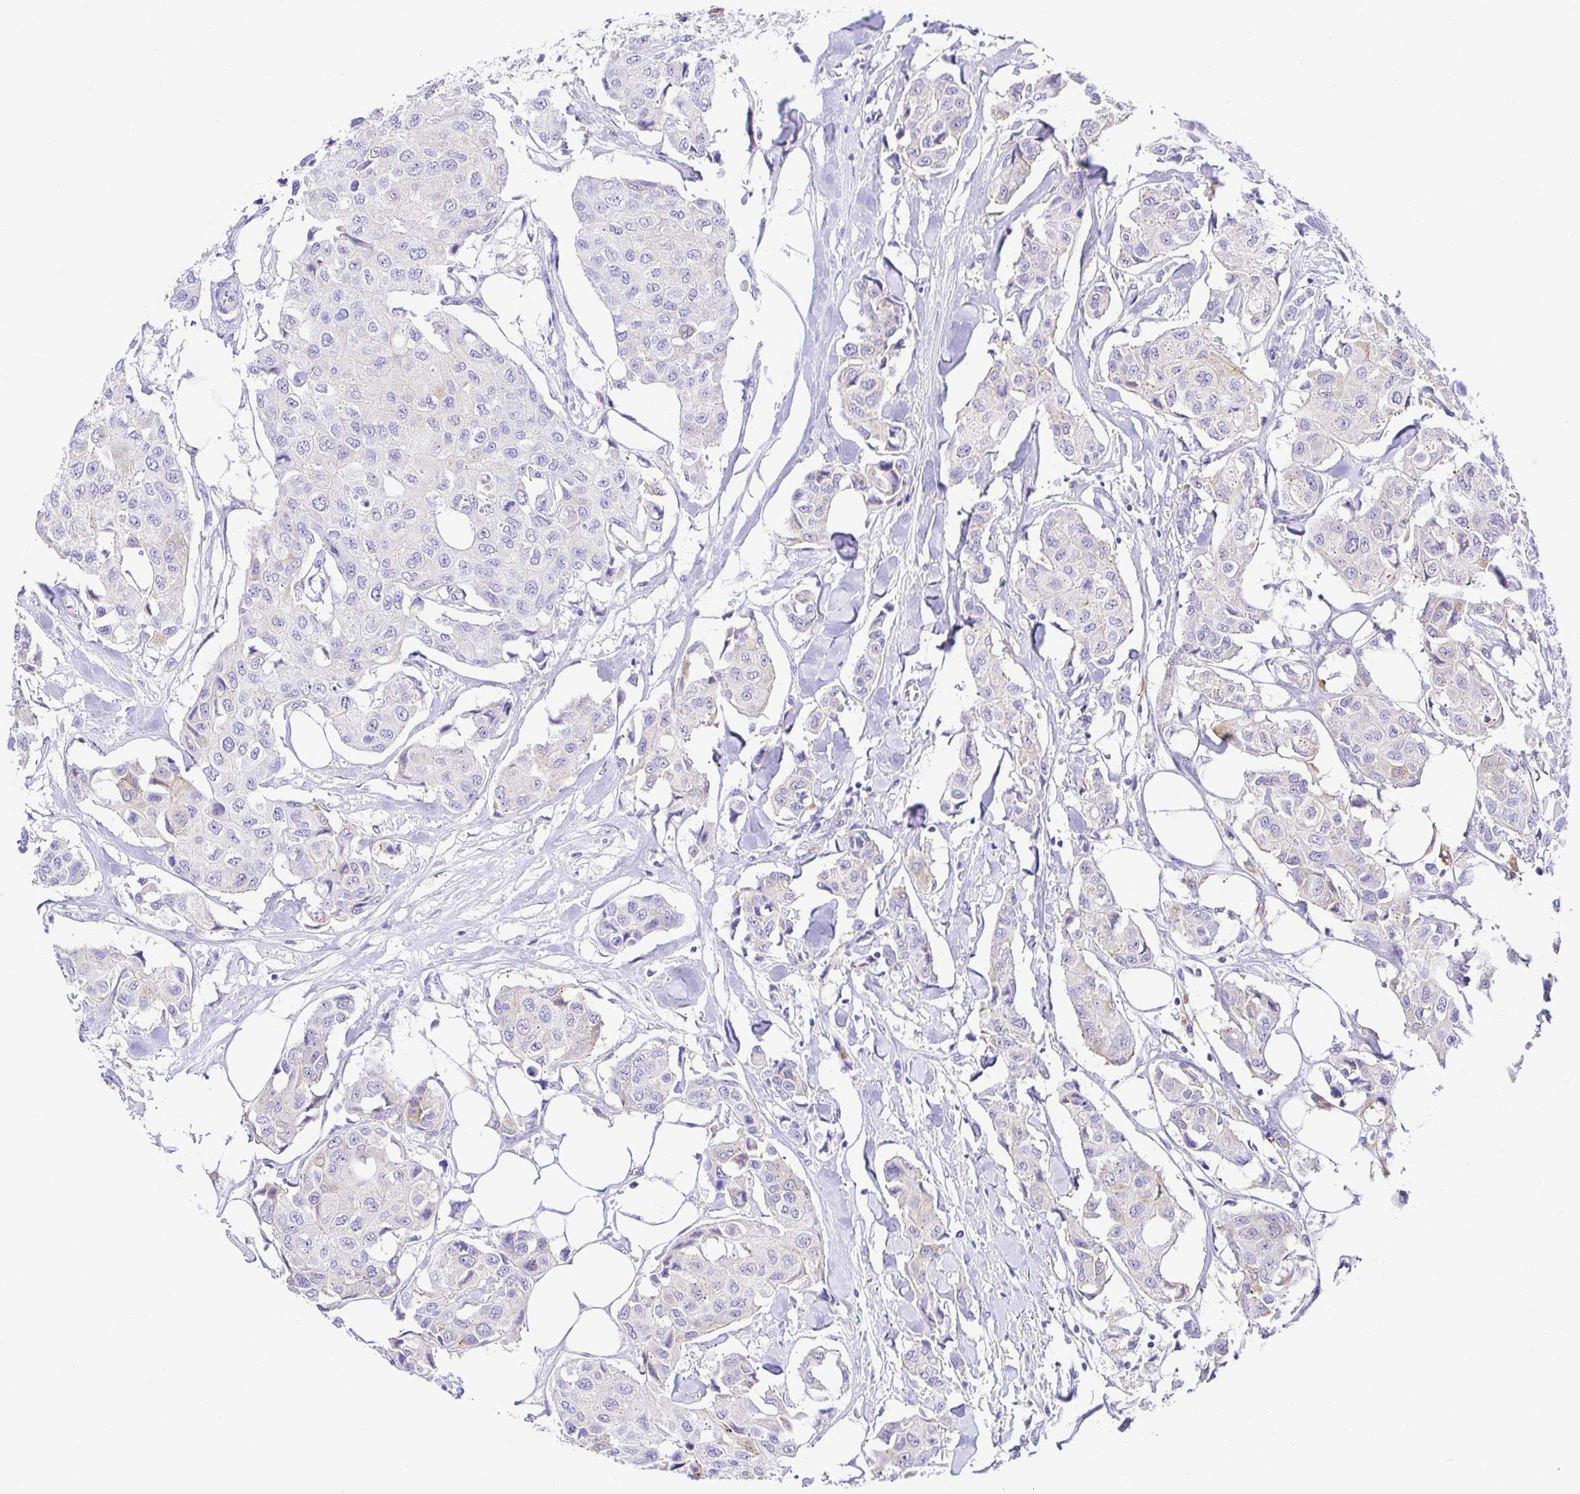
{"staining": {"intensity": "negative", "quantity": "none", "location": "none"}, "tissue": "breast cancer", "cell_type": "Tumor cells", "image_type": "cancer", "snomed": [{"axis": "morphology", "description": "Duct carcinoma"}, {"axis": "topography", "description": "Breast"}, {"axis": "topography", "description": "Lymph node"}], "caption": "Tumor cells are negative for brown protein staining in breast infiltrating ductal carcinoma.", "gene": "BACE2", "patient": {"sex": "female", "age": 80}}